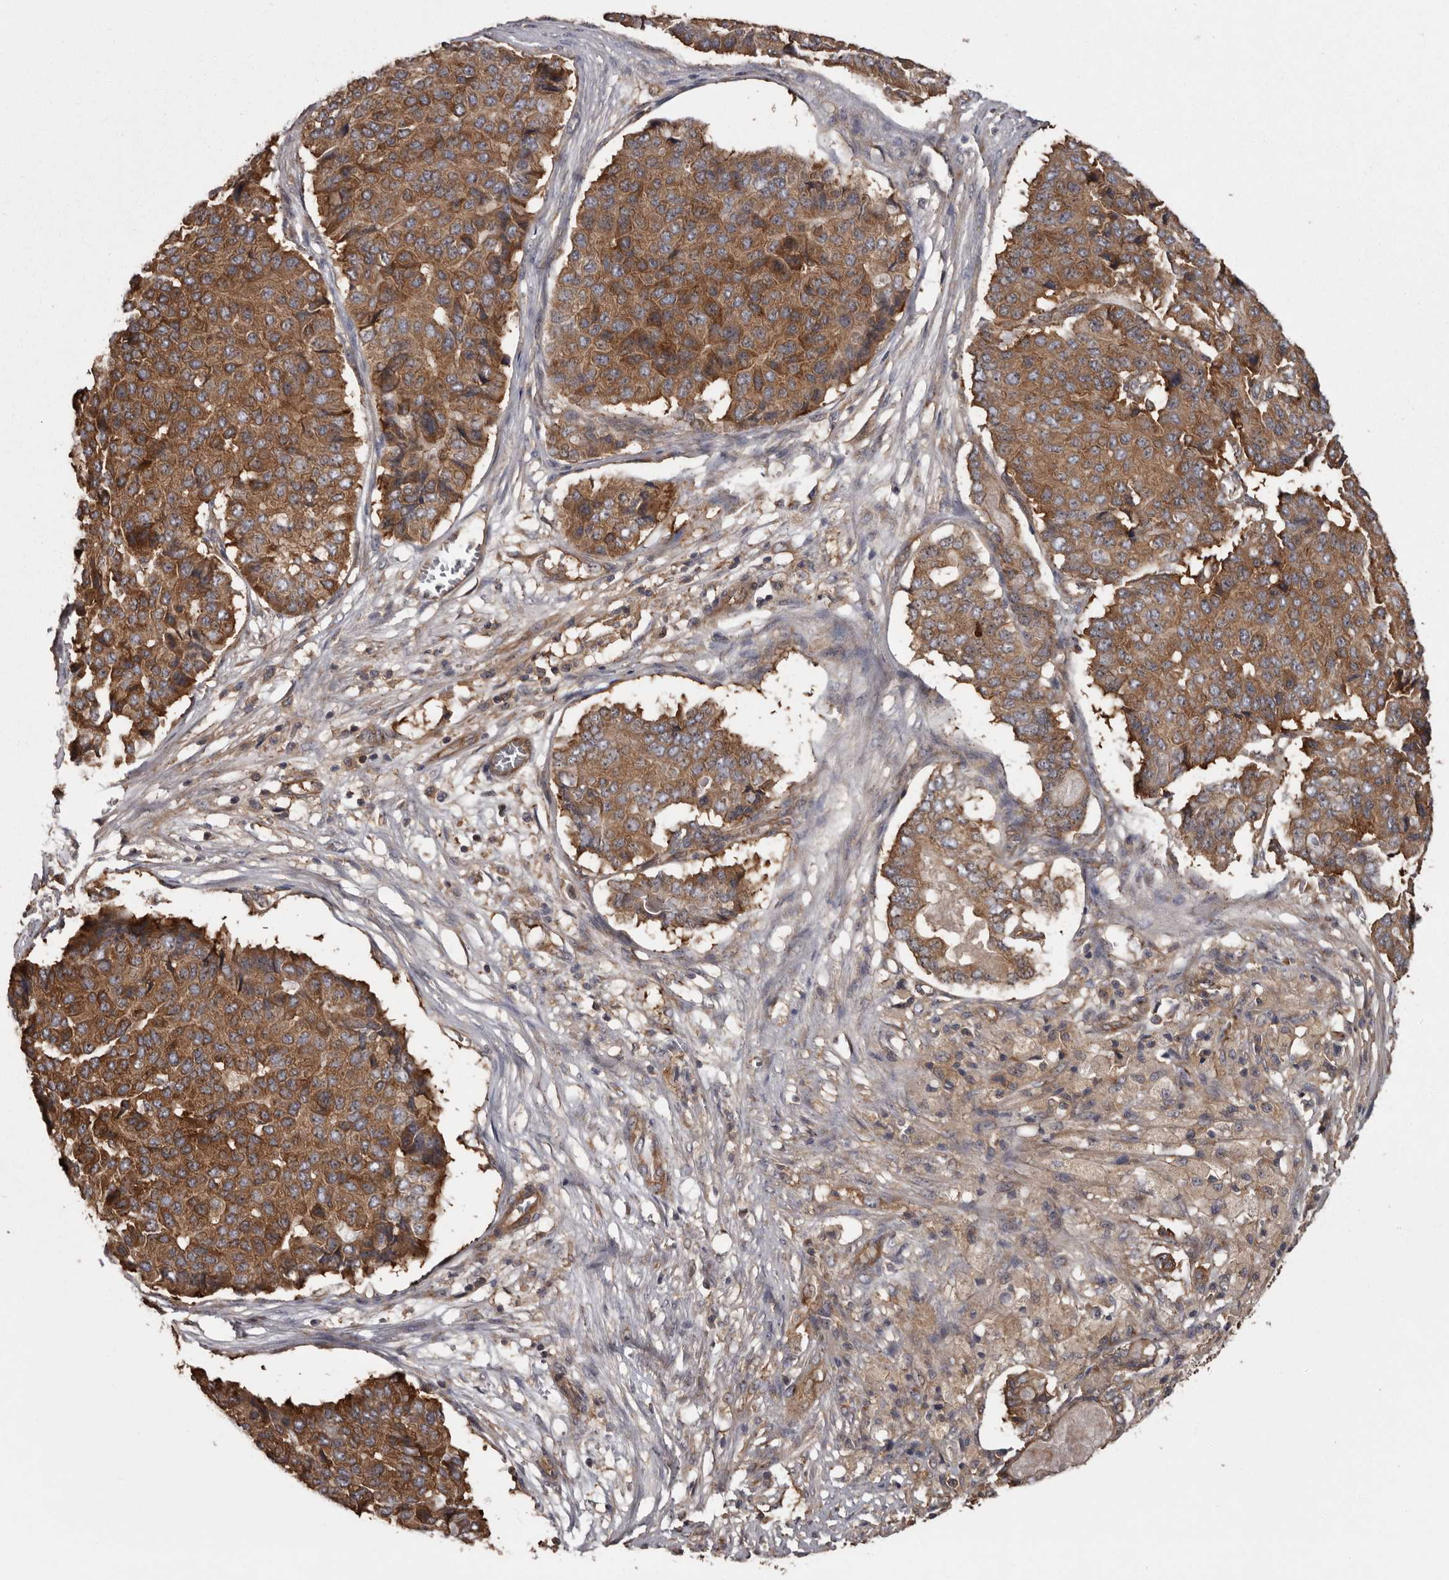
{"staining": {"intensity": "strong", "quantity": ">75%", "location": "cytoplasmic/membranous"}, "tissue": "pancreatic cancer", "cell_type": "Tumor cells", "image_type": "cancer", "snomed": [{"axis": "morphology", "description": "Adenocarcinoma, NOS"}, {"axis": "topography", "description": "Pancreas"}], "caption": "The image displays immunohistochemical staining of pancreatic cancer. There is strong cytoplasmic/membranous staining is identified in approximately >75% of tumor cells.", "gene": "DARS1", "patient": {"sex": "male", "age": 50}}